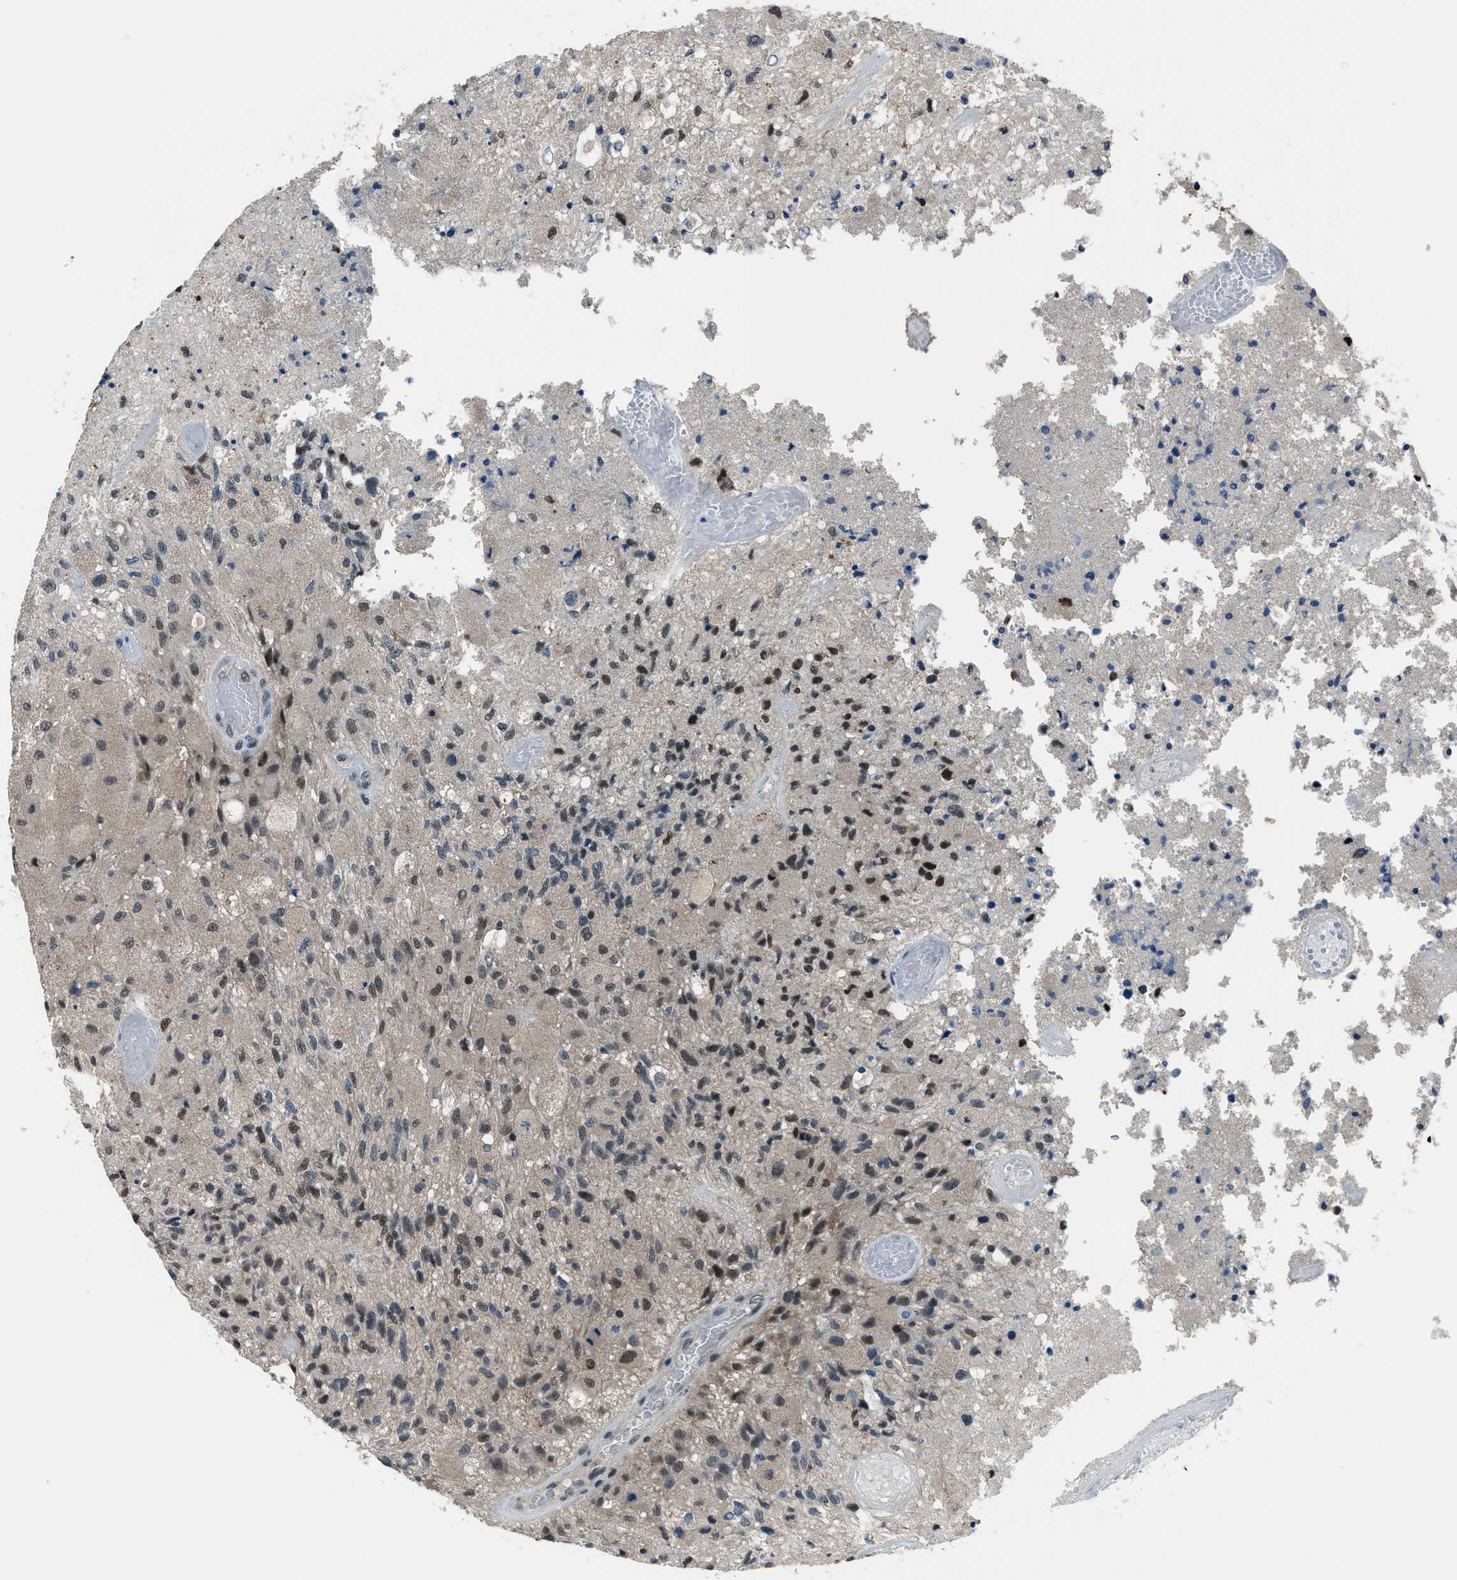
{"staining": {"intensity": "moderate", "quantity": "25%-75%", "location": "nuclear"}, "tissue": "glioma", "cell_type": "Tumor cells", "image_type": "cancer", "snomed": [{"axis": "morphology", "description": "Normal tissue, NOS"}, {"axis": "morphology", "description": "Glioma, malignant, High grade"}, {"axis": "topography", "description": "Cerebral cortex"}], "caption": "Glioma stained for a protein (brown) reveals moderate nuclear positive expression in about 25%-75% of tumor cells.", "gene": "DUSP19", "patient": {"sex": "male", "age": 77}}